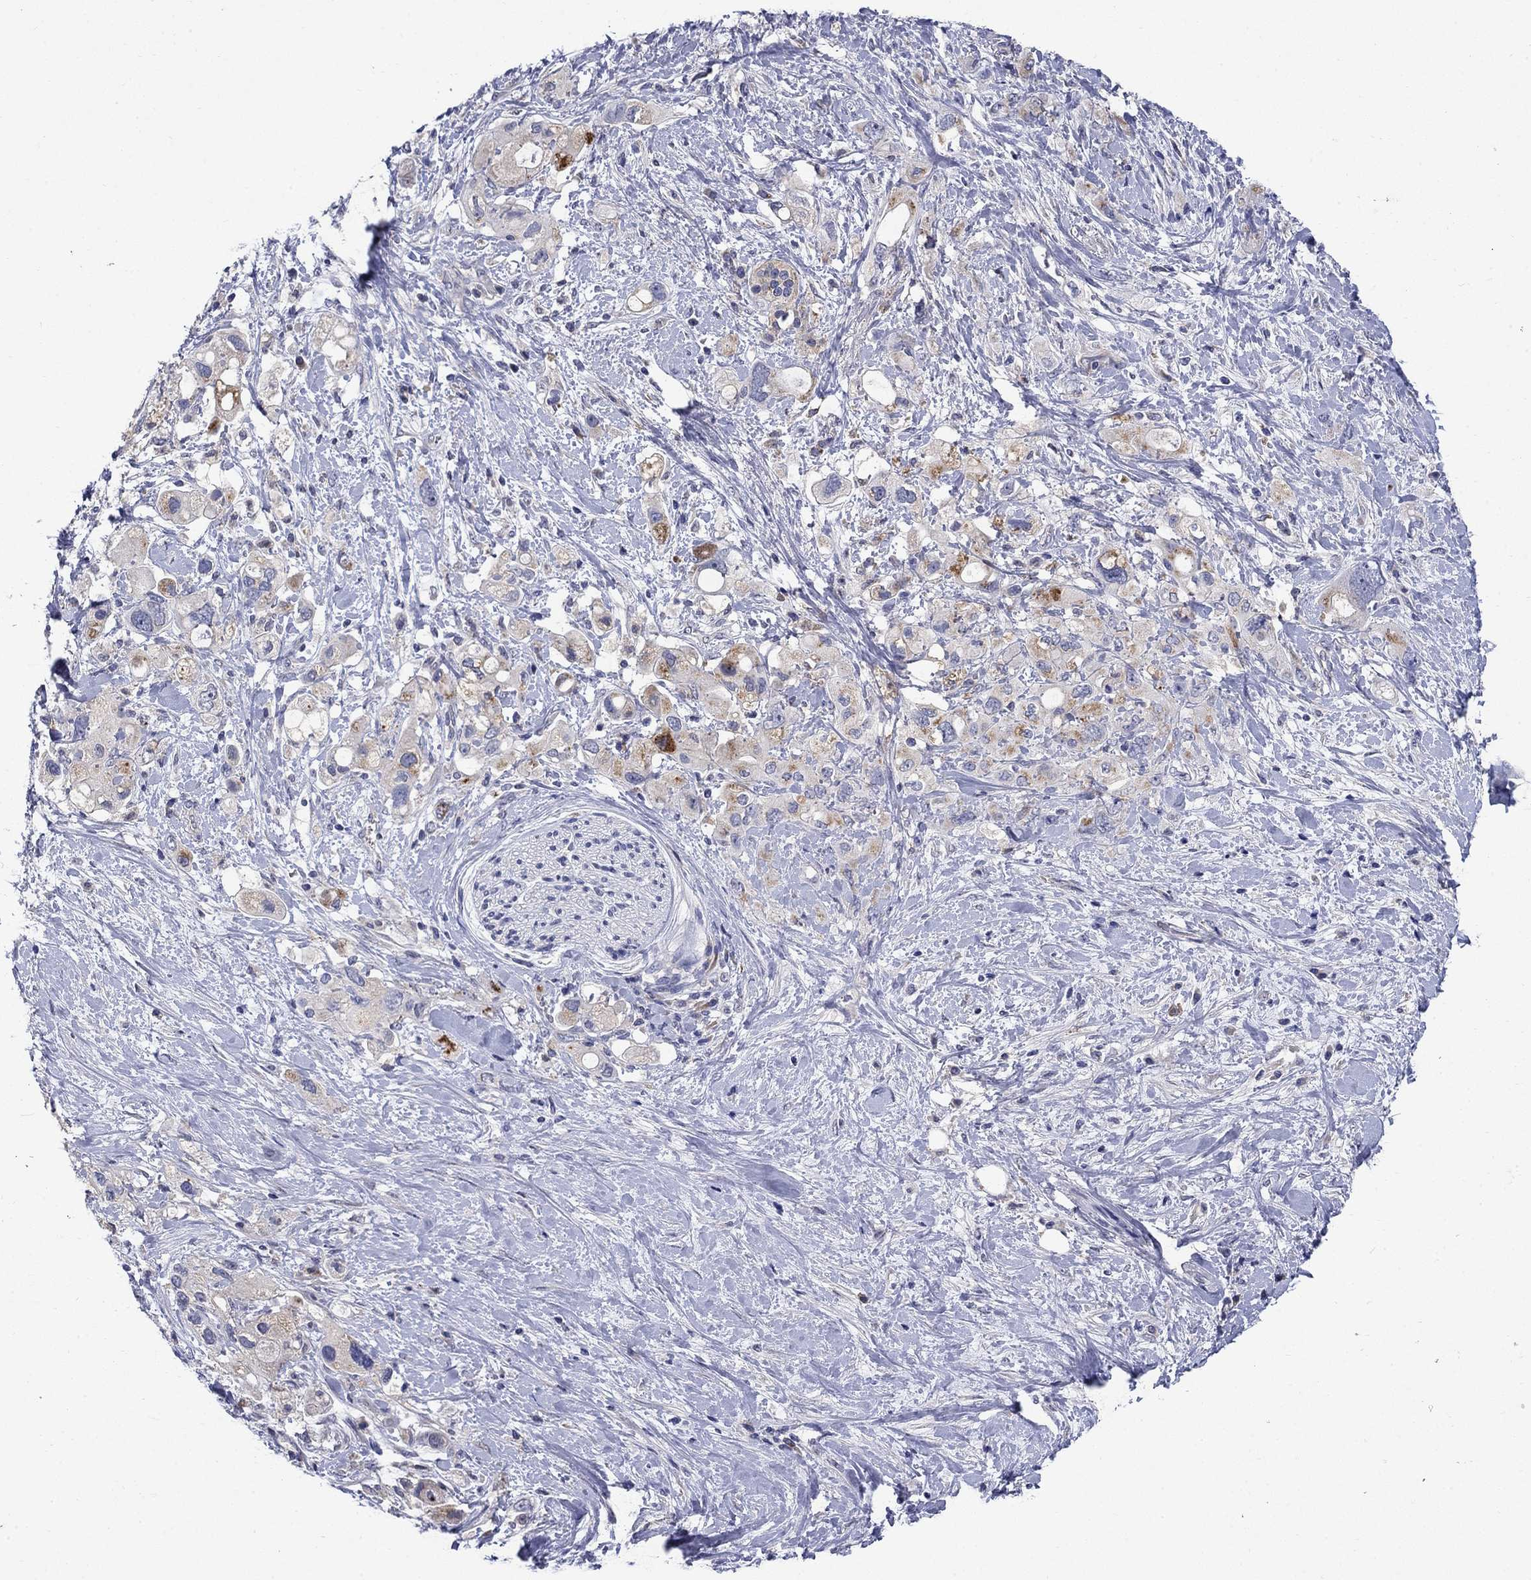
{"staining": {"intensity": "strong", "quantity": "<25%", "location": "cytoplasmic/membranous"}, "tissue": "pancreatic cancer", "cell_type": "Tumor cells", "image_type": "cancer", "snomed": [{"axis": "morphology", "description": "Adenocarcinoma, NOS"}, {"axis": "topography", "description": "Pancreas"}], "caption": "A brown stain labels strong cytoplasmic/membranous staining of a protein in human pancreatic cancer tumor cells.", "gene": "STAB2", "patient": {"sex": "female", "age": 56}}